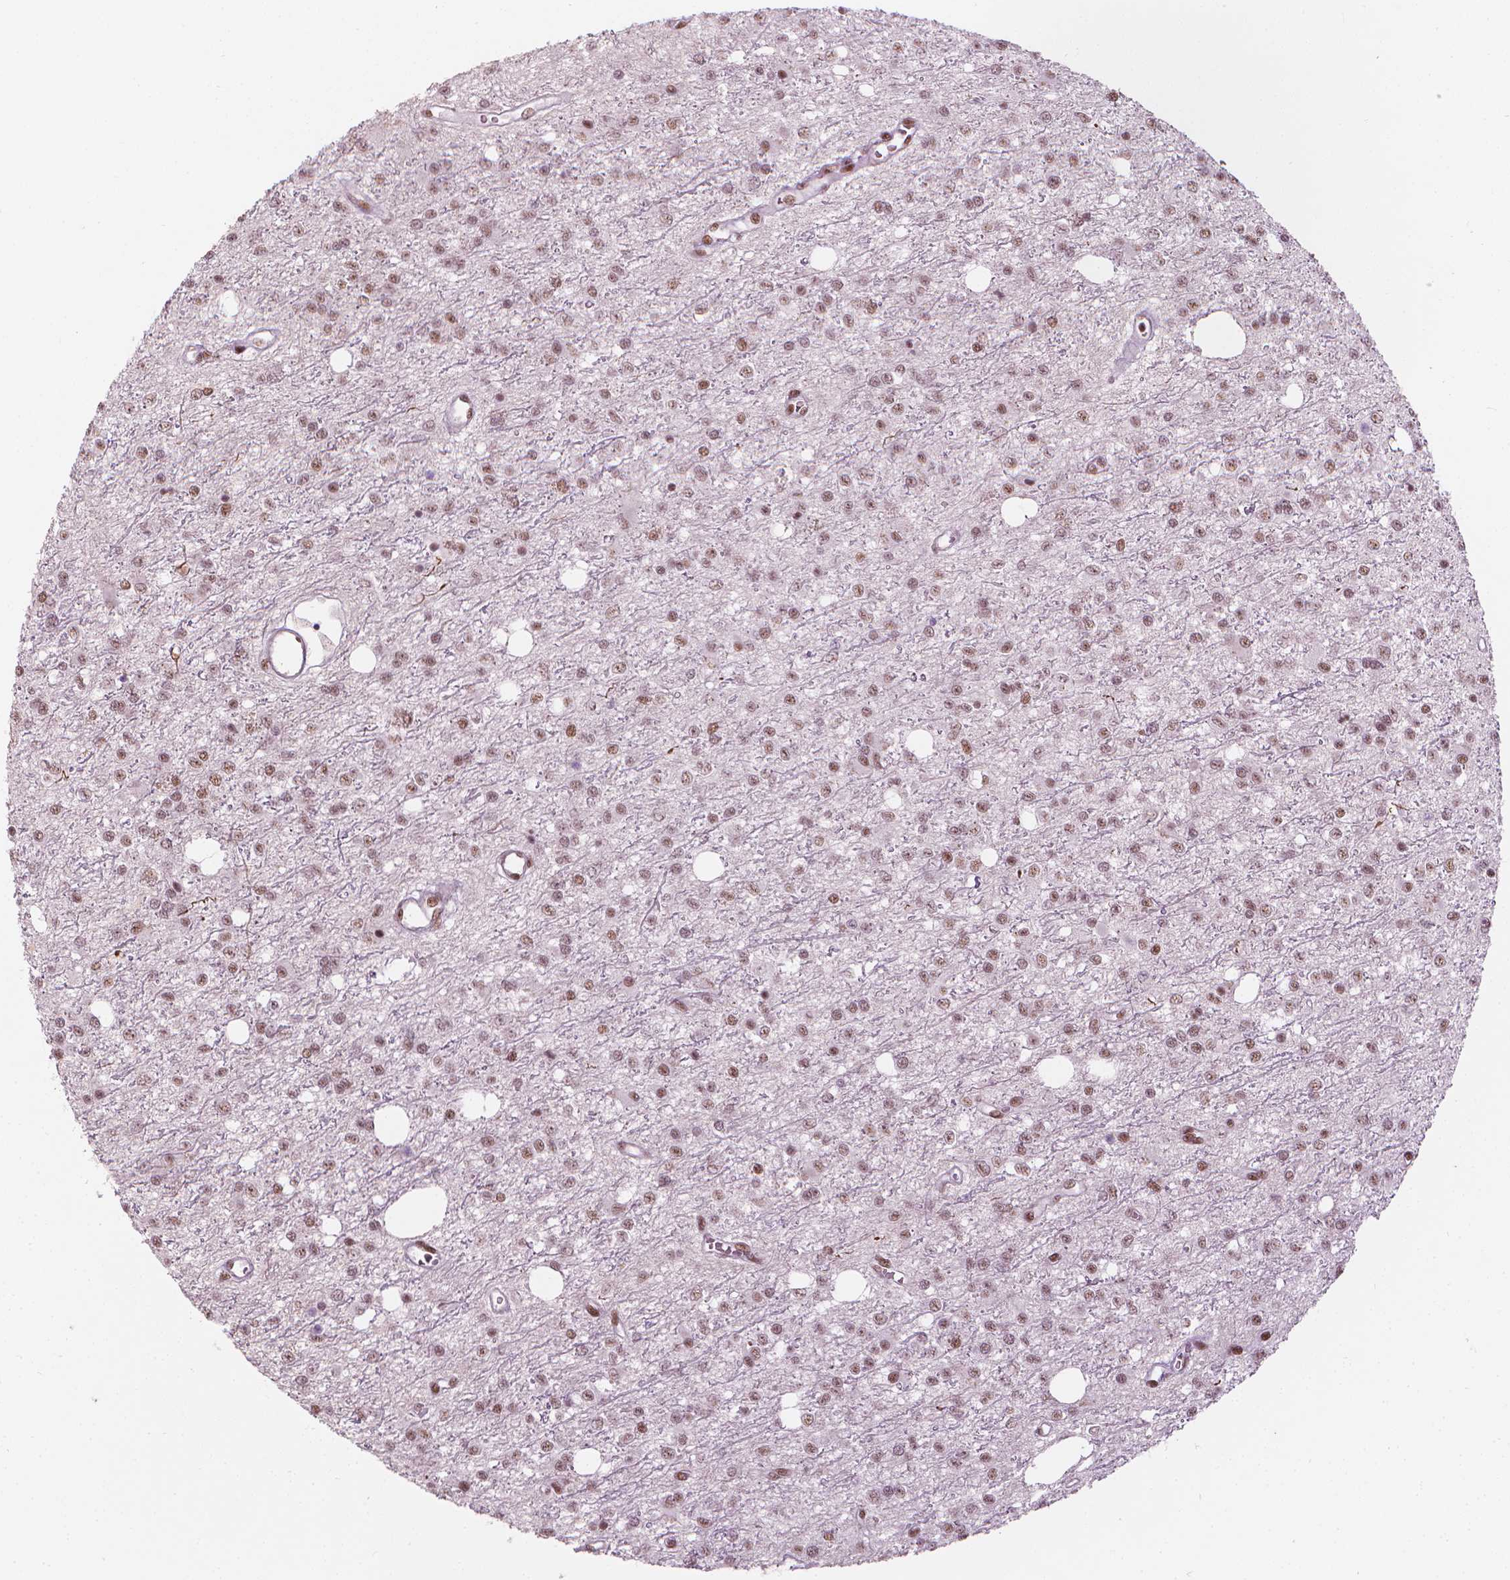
{"staining": {"intensity": "weak", "quantity": ">75%", "location": "nuclear"}, "tissue": "glioma", "cell_type": "Tumor cells", "image_type": "cancer", "snomed": [{"axis": "morphology", "description": "Glioma, malignant, Low grade"}, {"axis": "topography", "description": "Brain"}], "caption": "This is a photomicrograph of immunohistochemistry staining of glioma, which shows weak staining in the nuclear of tumor cells.", "gene": "ELF2", "patient": {"sex": "female", "age": 45}}